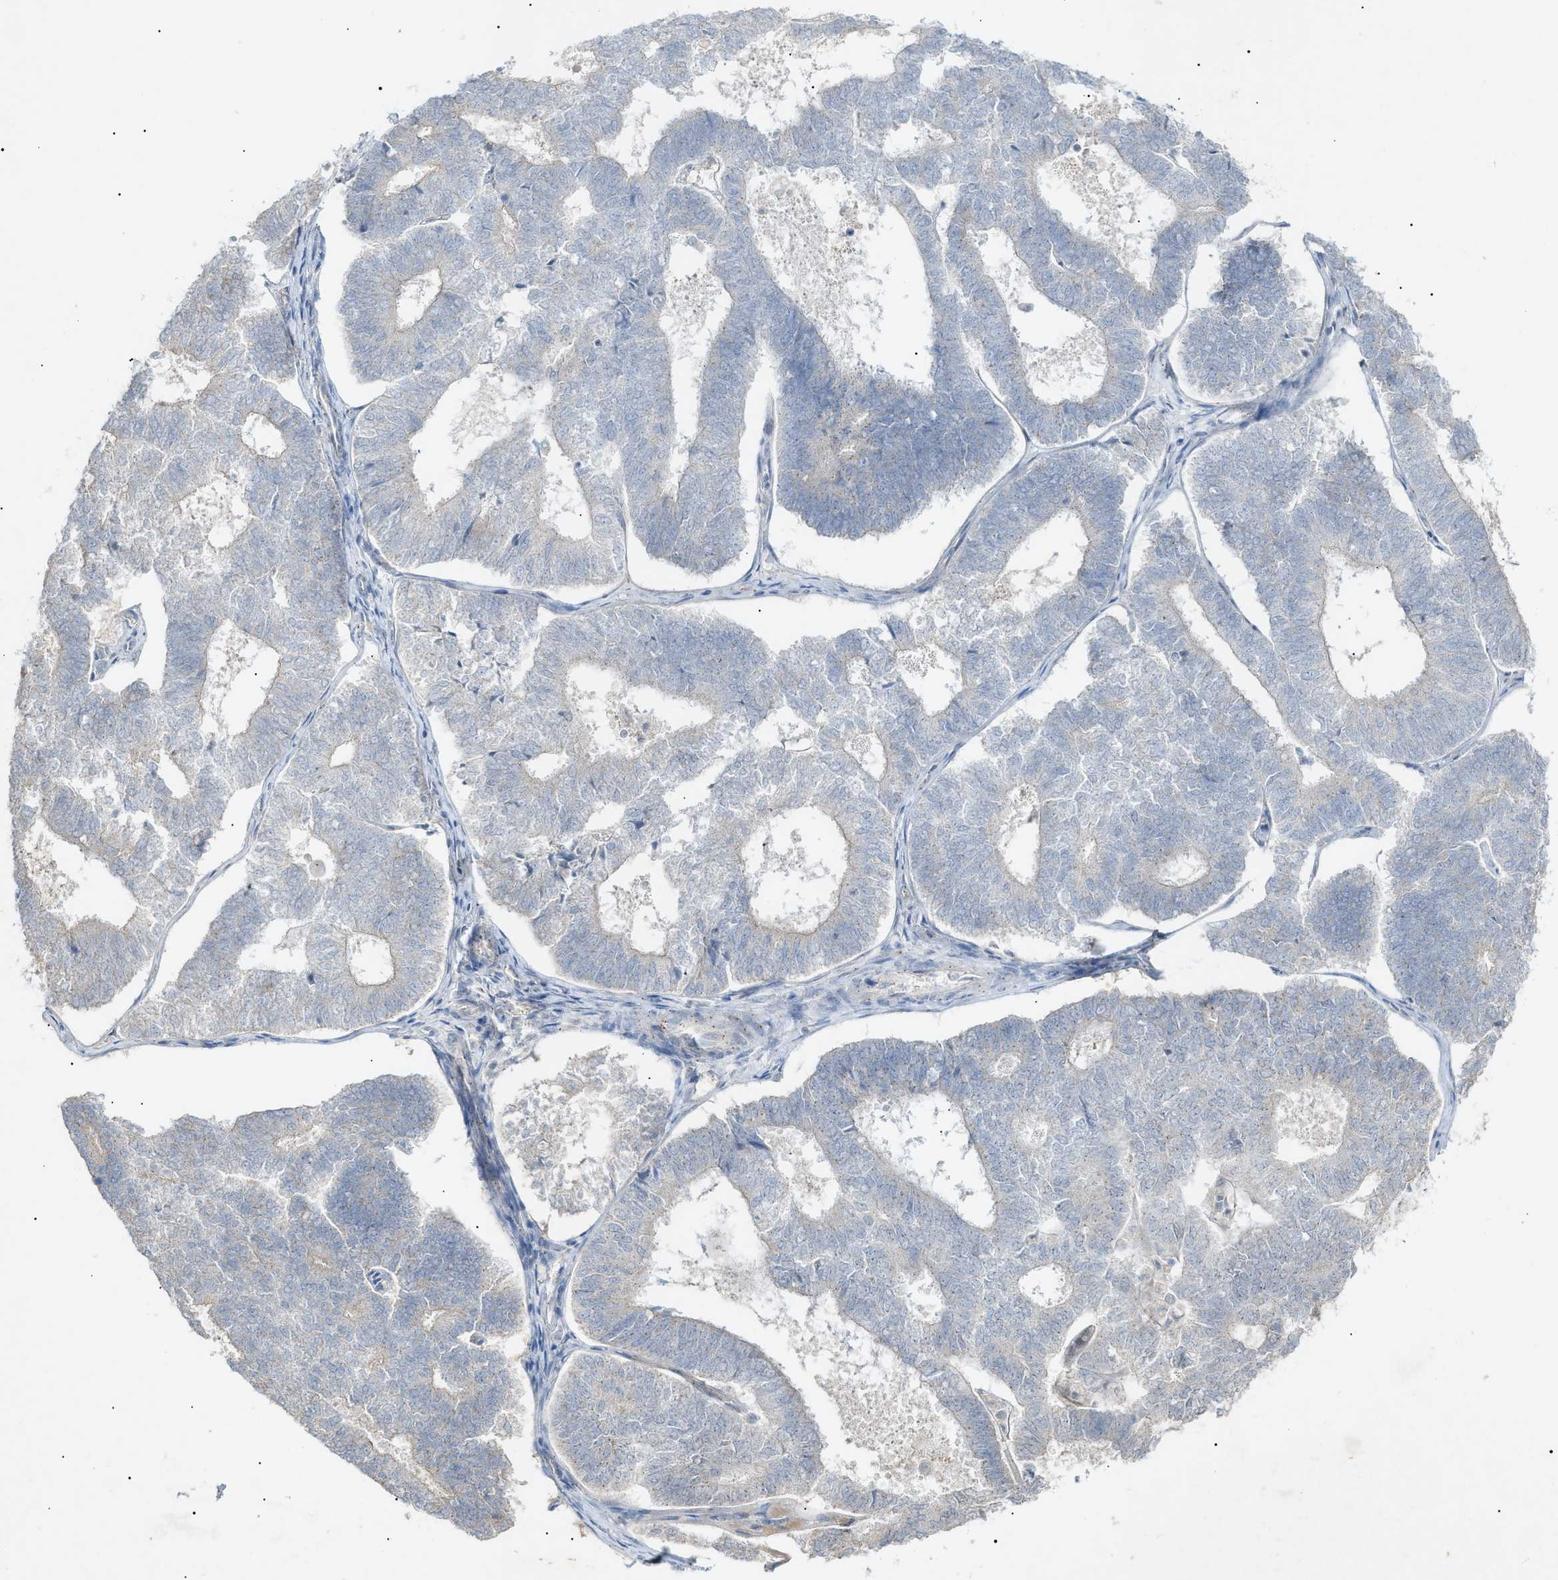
{"staining": {"intensity": "negative", "quantity": "none", "location": "none"}, "tissue": "endometrial cancer", "cell_type": "Tumor cells", "image_type": "cancer", "snomed": [{"axis": "morphology", "description": "Adenocarcinoma, NOS"}, {"axis": "topography", "description": "Endometrium"}], "caption": "Protein analysis of endometrial adenocarcinoma displays no significant staining in tumor cells. (DAB immunohistochemistry (IHC) visualized using brightfield microscopy, high magnification).", "gene": "SLC25A31", "patient": {"sex": "female", "age": 70}}